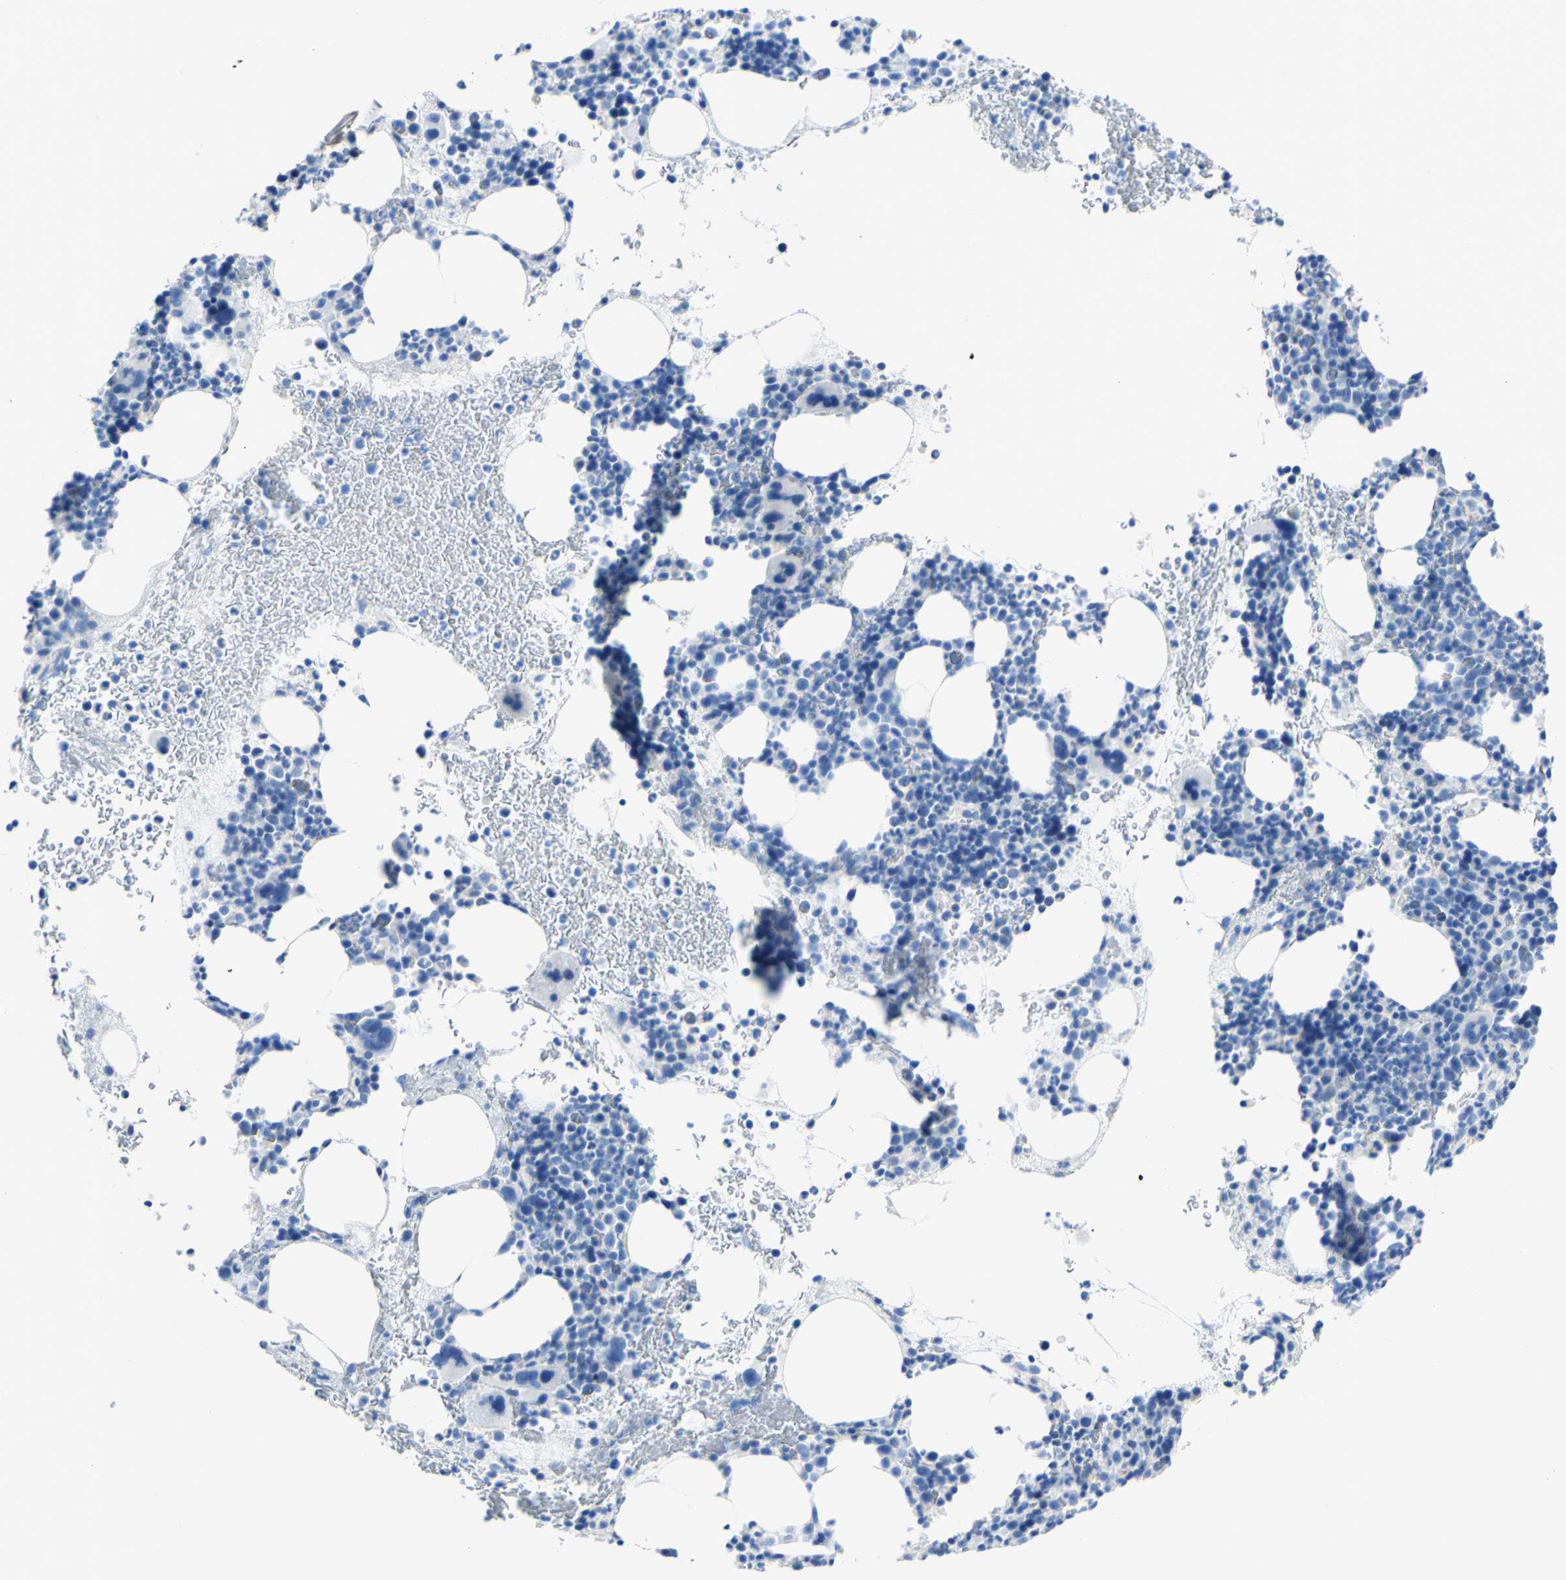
{"staining": {"intensity": "negative", "quantity": "none", "location": "none"}, "tissue": "bone marrow", "cell_type": "Hematopoietic cells", "image_type": "normal", "snomed": [{"axis": "morphology", "description": "Normal tissue, NOS"}, {"axis": "morphology", "description": "Inflammation, NOS"}, {"axis": "topography", "description": "Bone marrow"}], "caption": "Immunohistochemistry (IHC) image of benign bone marrow: bone marrow stained with DAB demonstrates no significant protein expression in hematopoietic cells.", "gene": "DSC2", "patient": {"sex": "male", "age": 73}}